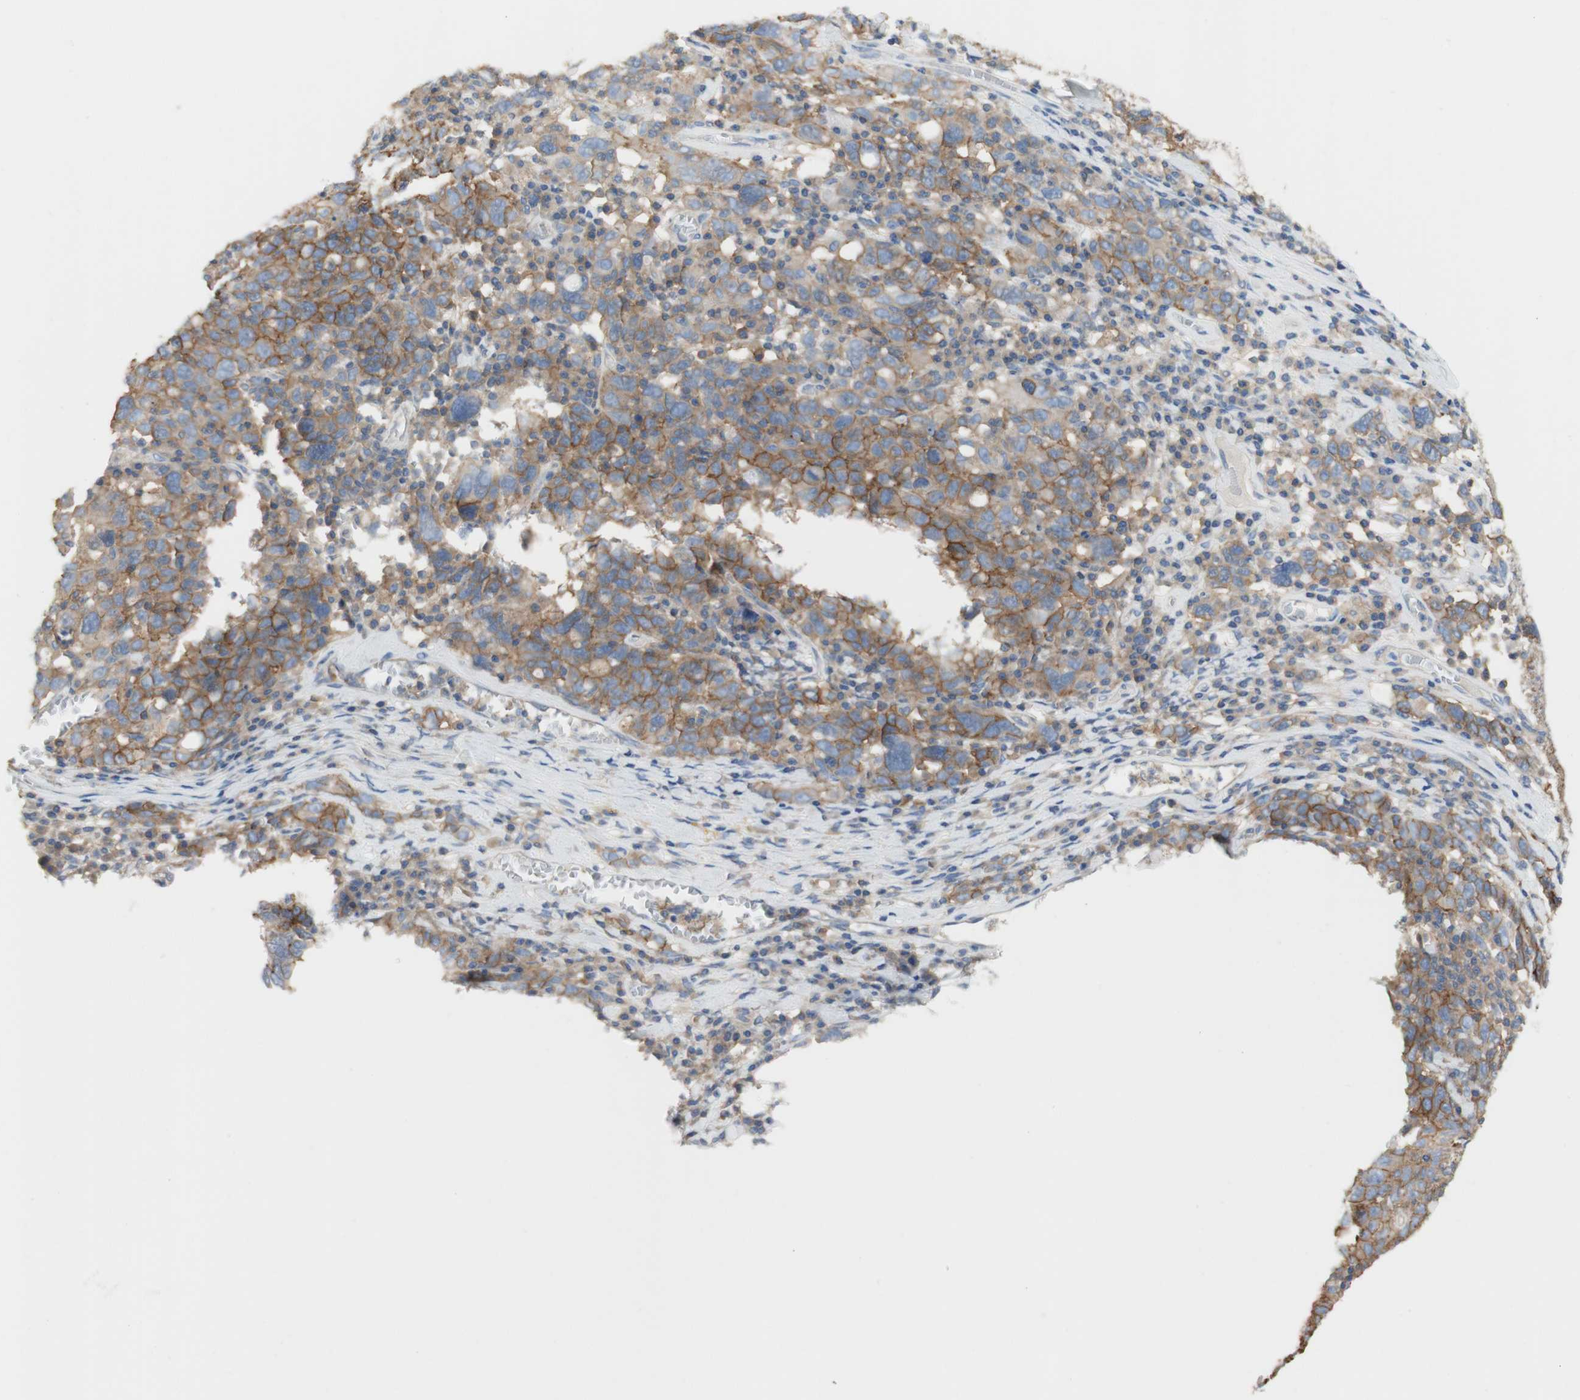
{"staining": {"intensity": "moderate", "quantity": "25%-75%", "location": "cytoplasmic/membranous"}, "tissue": "ovarian cancer", "cell_type": "Tumor cells", "image_type": "cancer", "snomed": [{"axis": "morphology", "description": "Carcinoma, endometroid"}, {"axis": "topography", "description": "Ovary"}], "caption": "Protein staining displays moderate cytoplasmic/membranous positivity in about 25%-75% of tumor cells in endometroid carcinoma (ovarian). (Brightfield microscopy of DAB IHC at high magnification).", "gene": "ATP2B1", "patient": {"sex": "female", "age": 62}}